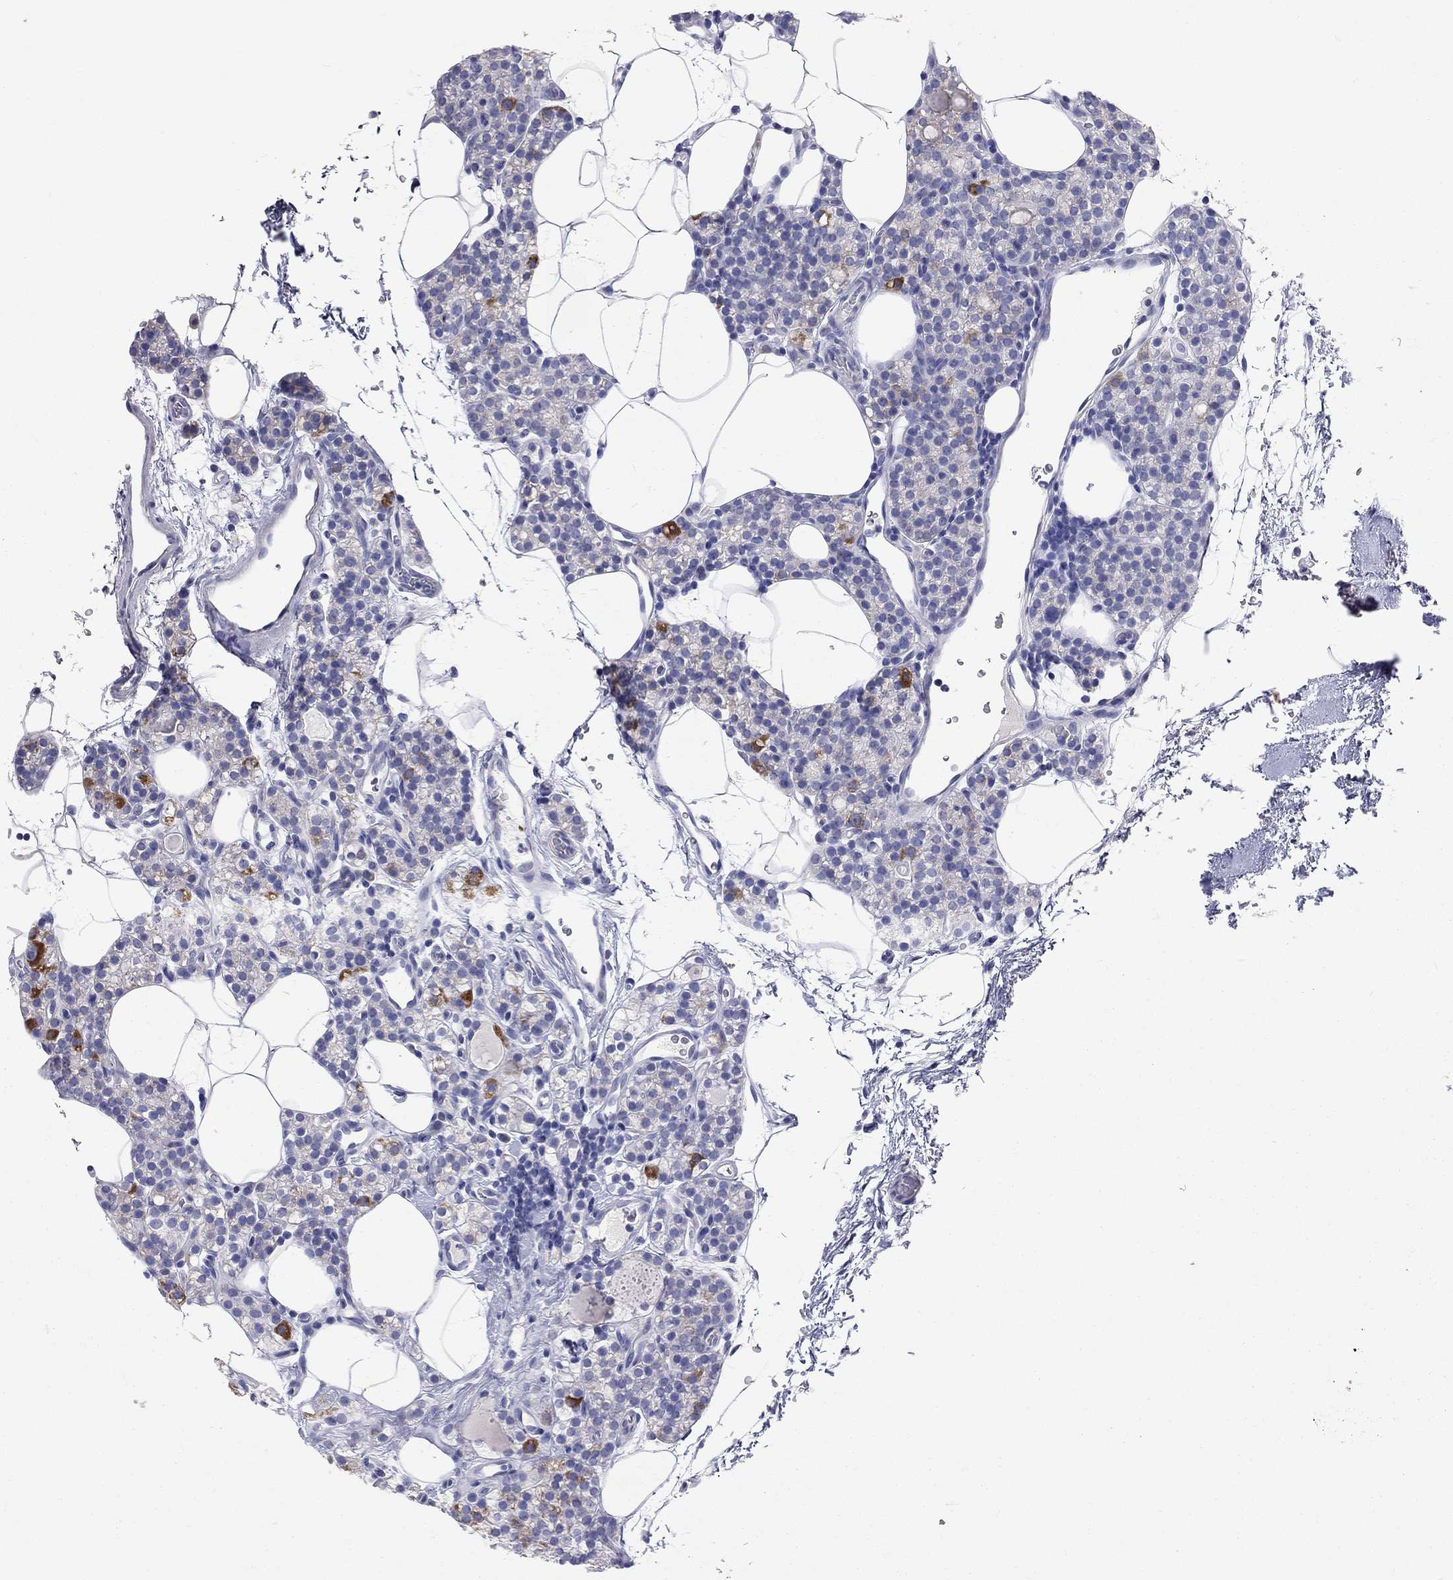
{"staining": {"intensity": "strong", "quantity": "25%-75%", "location": "cytoplasmic/membranous"}, "tissue": "parathyroid gland", "cell_type": "Glandular cells", "image_type": "normal", "snomed": [{"axis": "morphology", "description": "Normal tissue, NOS"}, {"axis": "topography", "description": "Parathyroid gland"}], "caption": "Parathyroid gland stained for a protein (brown) reveals strong cytoplasmic/membranous positive staining in approximately 25%-75% of glandular cells.", "gene": "RCAN1", "patient": {"sex": "female", "age": 67}}